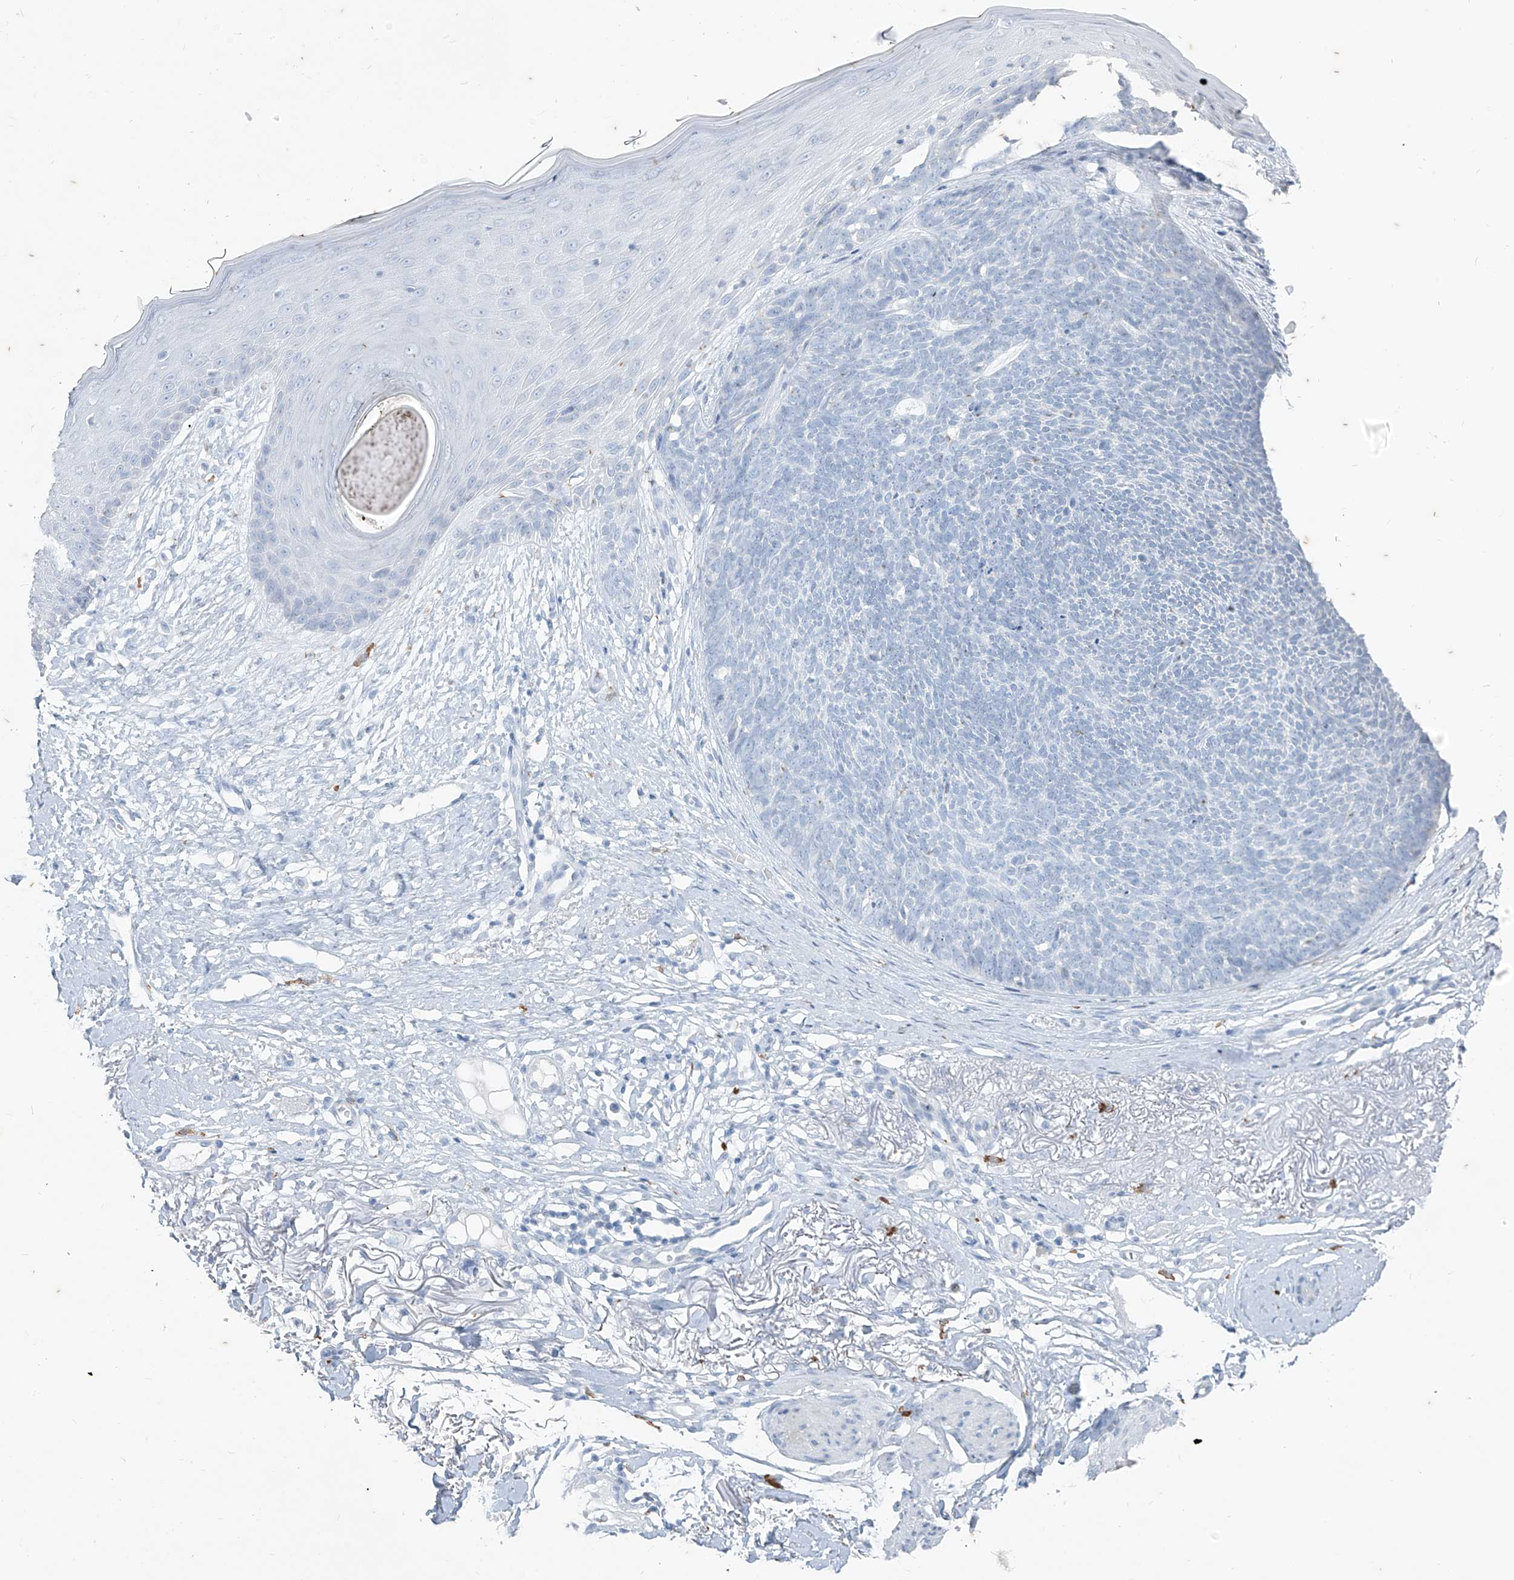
{"staining": {"intensity": "negative", "quantity": "none", "location": "none"}, "tissue": "skin cancer", "cell_type": "Tumor cells", "image_type": "cancer", "snomed": [{"axis": "morphology", "description": "Basal cell carcinoma"}, {"axis": "topography", "description": "Skin"}], "caption": "Immunohistochemical staining of skin basal cell carcinoma demonstrates no significant positivity in tumor cells. (Brightfield microscopy of DAB (3,3'-diaminobenzidine) immunohistochemistry (IHC) at high magnification).", "gene": "CX3CR1", "patient": {"sex": "female", "age": 70}}